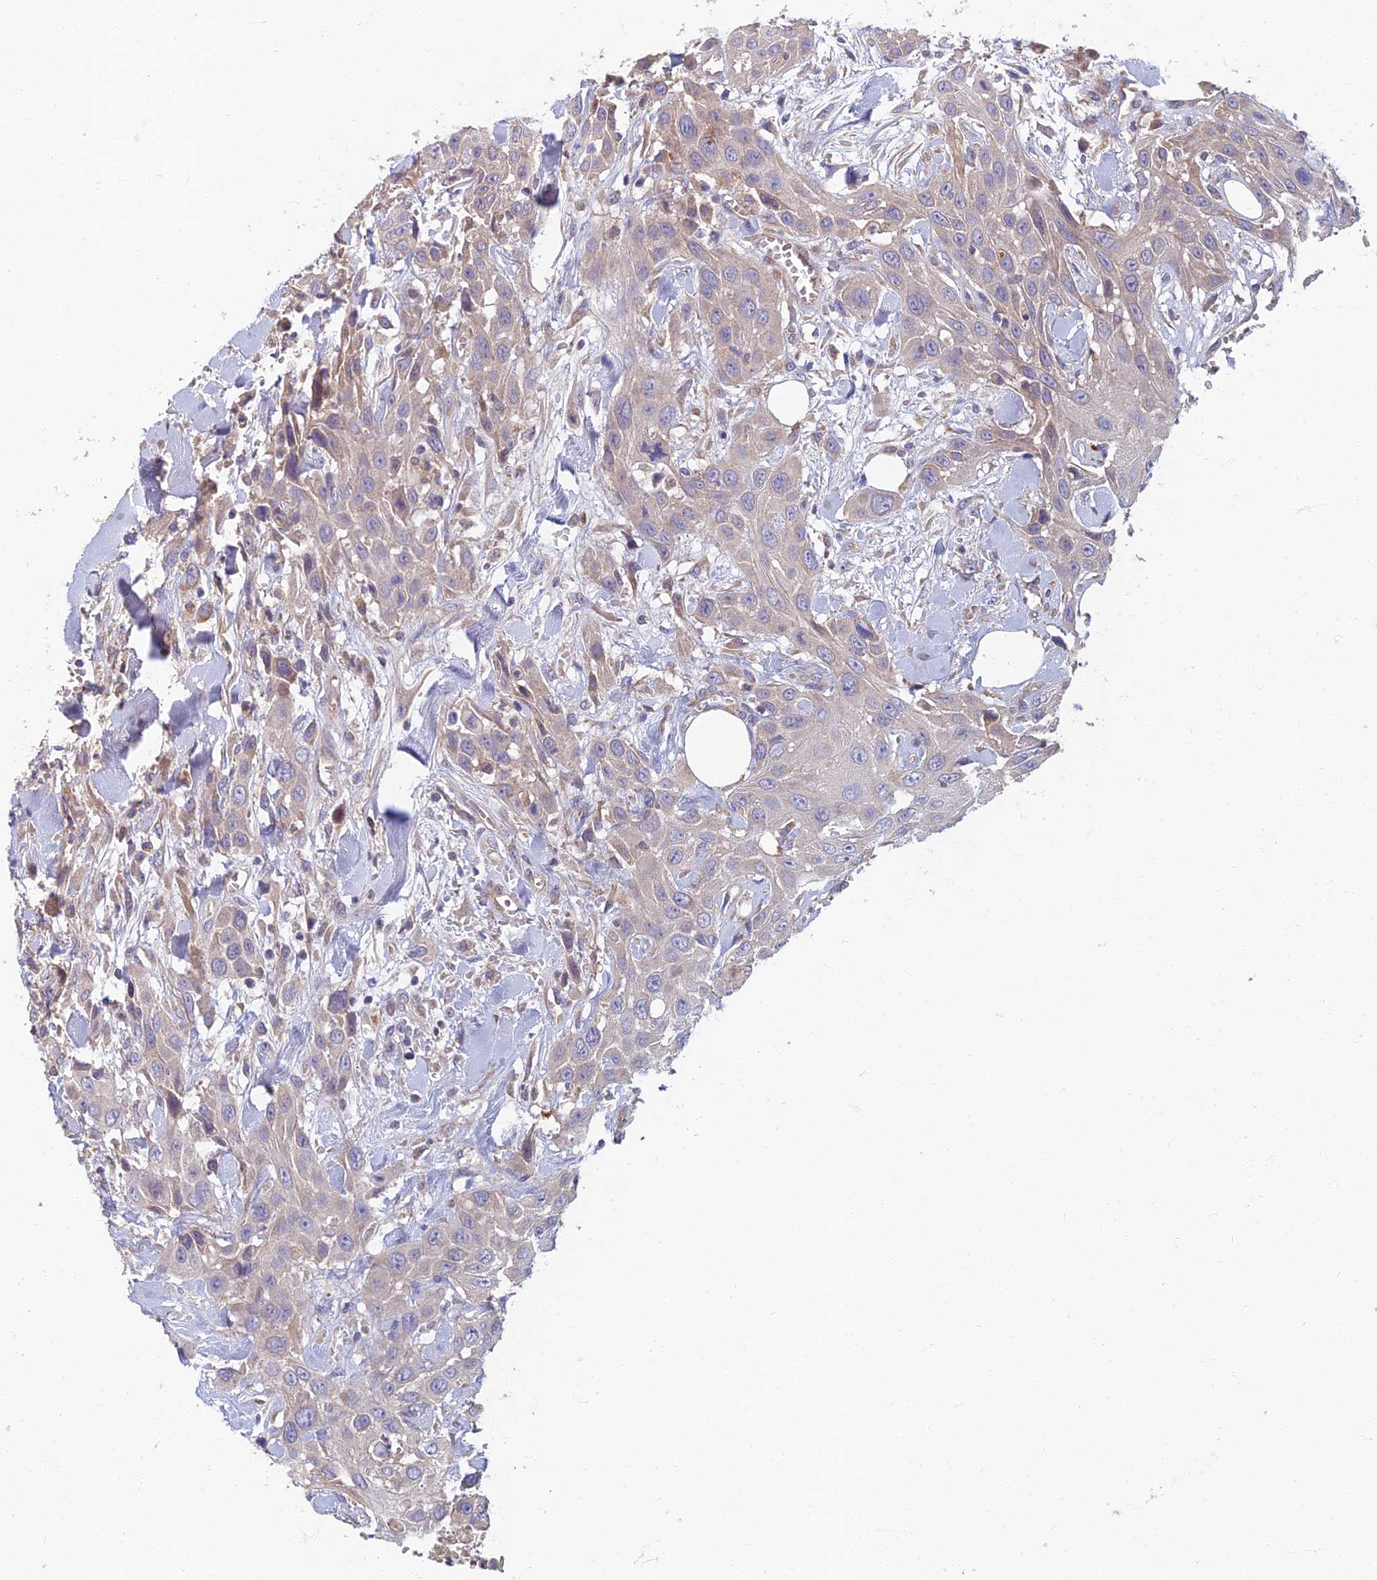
{"staining": {"intensity": "negative", "quantity": "none", "location": "none"}, "tissue": "head and neck cancer", "cell_type": "Tumor cells", "image_type": "cancer", "snomed": [{"axis": "morphology", "description": "Squamous cell carcinoma, NOS"}, {"axis": "topography", "description": "Head-Neck"}], "caption": "Tumor cells are negative for protein expression in human head and neck cancer (squamous cell carcinoma). Nuclei are stained in blue.", "gene": "SOGA1", "patient": {"sex": "male", "age": 81}}